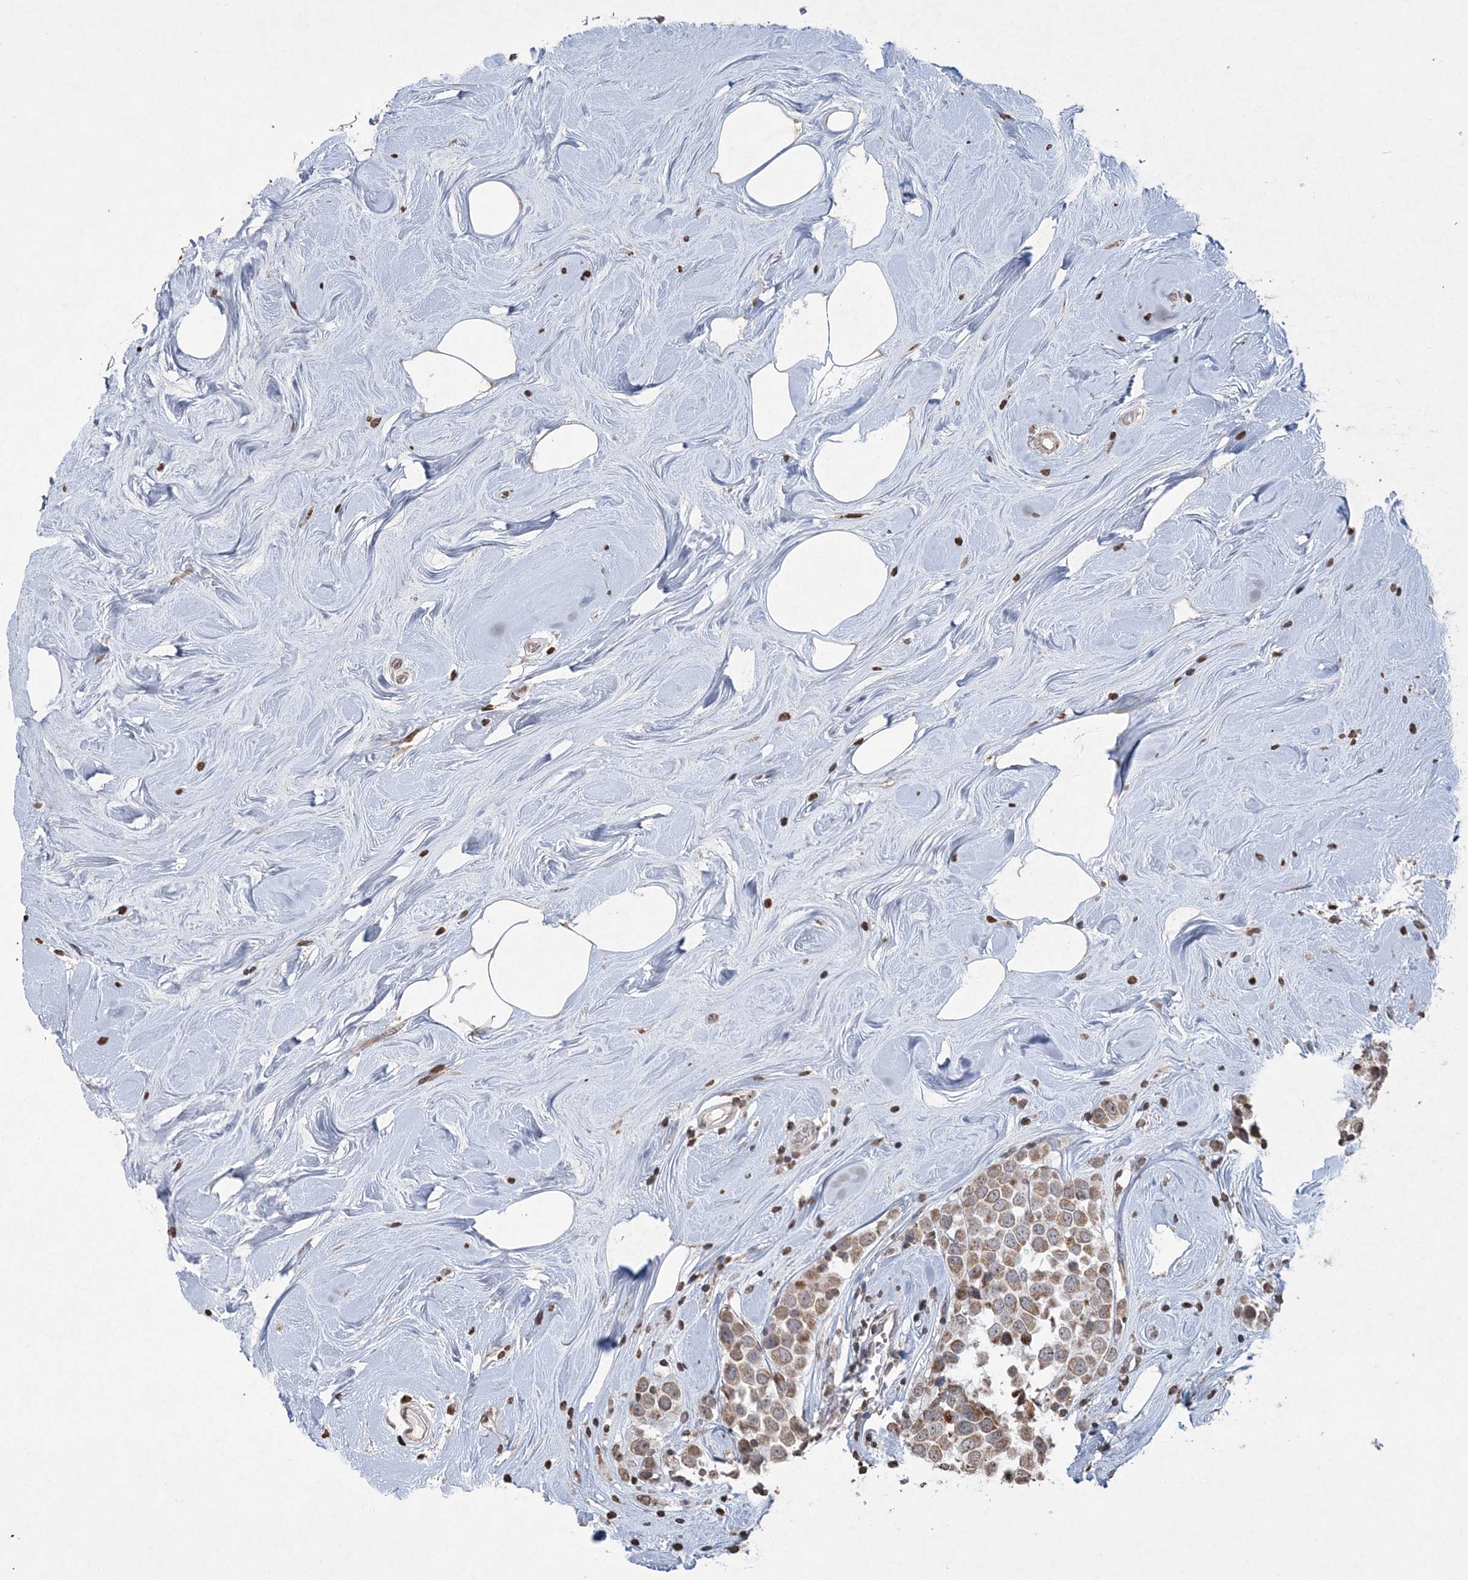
{"staining": {"intensity": "moderate", "quantity": ">75%", "location": "cytoplasmic/membranous"}, "tissue": "breast cancer", "cell_type": "Tumor cells", "image_type": "cancer", "snomed": [{"axis": "morphology", "description": "Duct carcinoma"}, {"axis": "topography", "description": "Breast"}], "caption": "The immunohistochemical stain shows moderate cytoplasmic/membranous positivity in tumor cells of breast invasive ductal carcinoma tissue.", "gene": "TTC7A", "patient": {"sex": "female", "age": 61}}